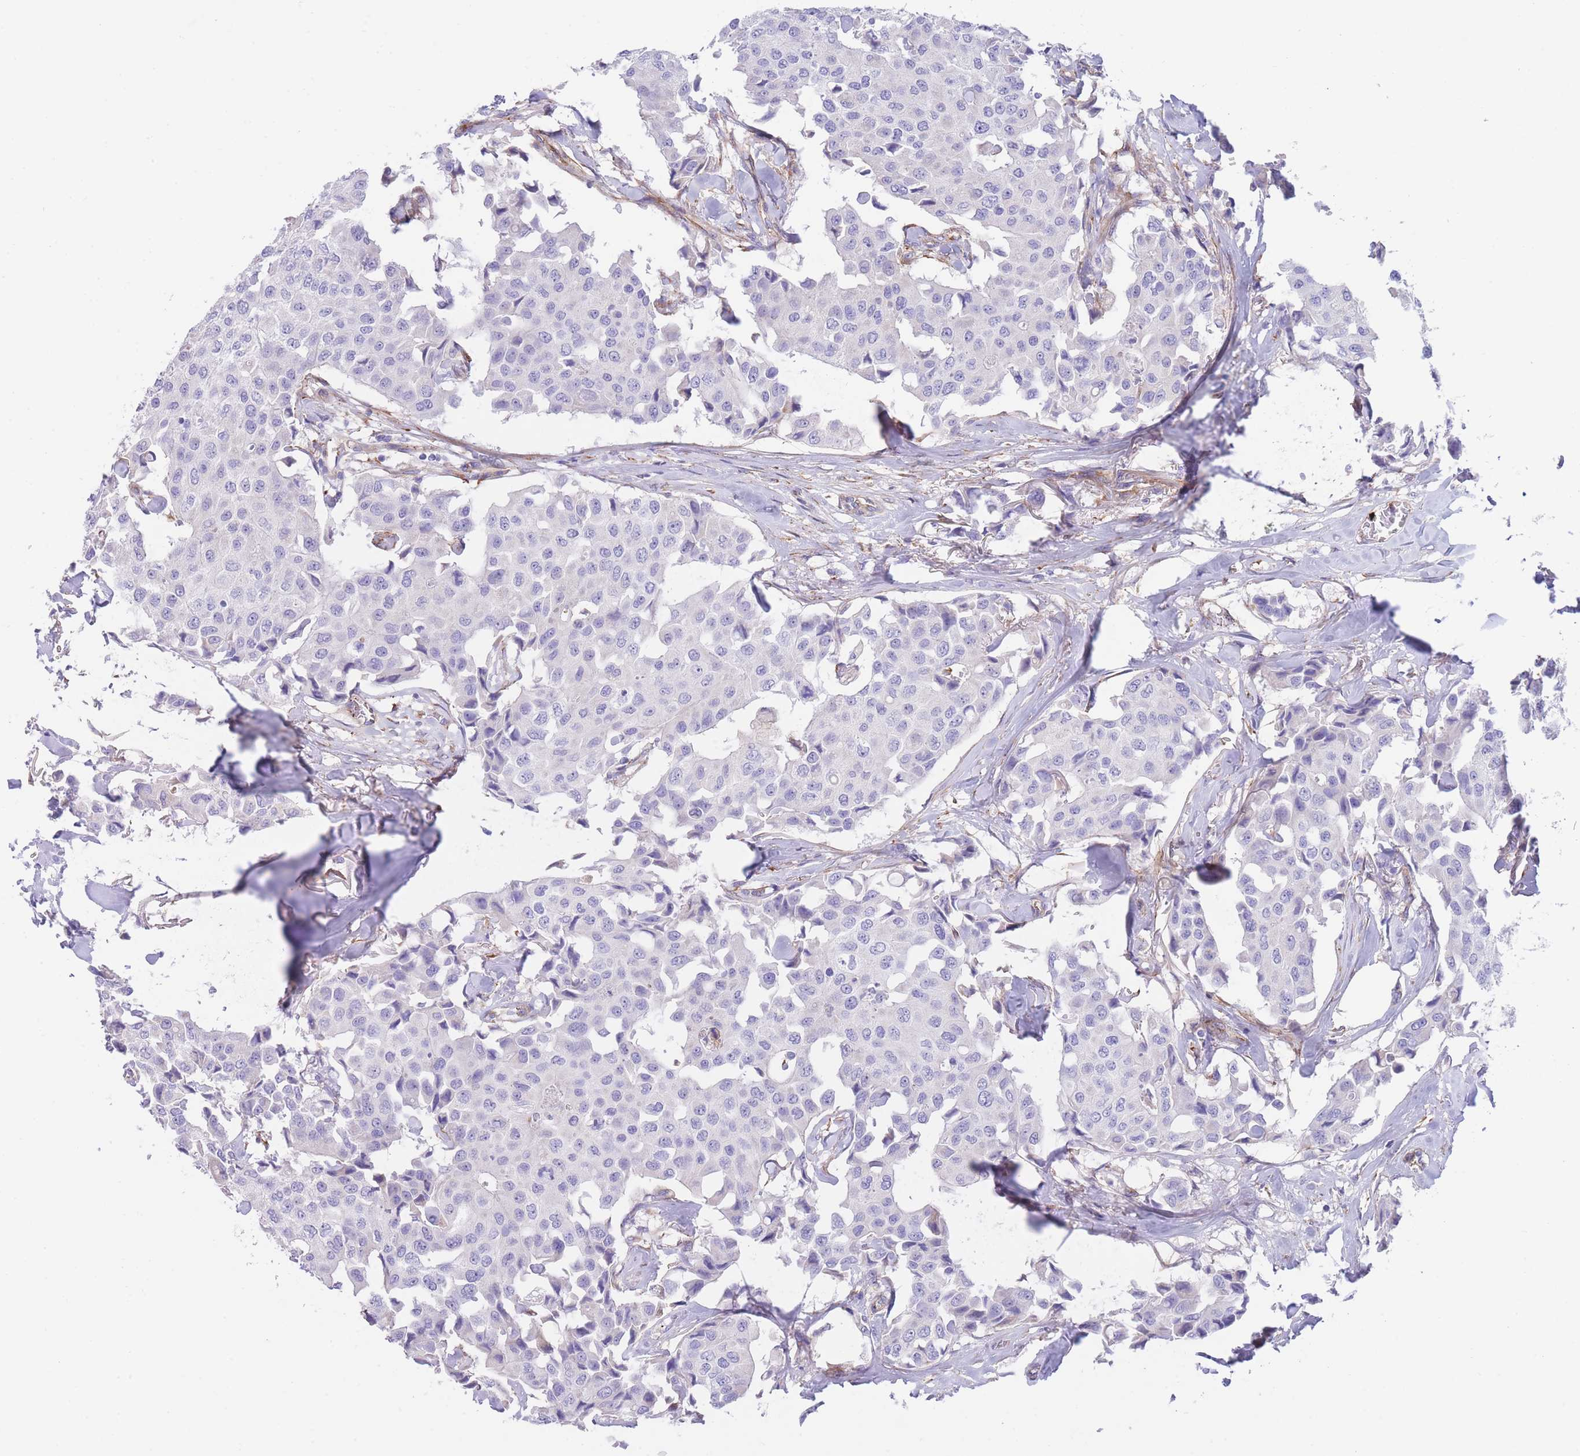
{"staining": {"intensity": "negative", "quantity": "none", "location": "none"}, "tissue": "breast cancer", "cell_type": "Tumor cells", "image_type": "cancer", "snomed": [{"axis": "morphology", "description": "Duct carcinoma"}, {"axis": "topography", "description": "Breast"}], "caption": "An IHC histopathology image of infiltrating ductal carcinoma (breast) is shown. There is no staining in tumor cells of infiltrating ductal carcinoma (breast).", "gene": "DET1", "patient": {"sex": "female", "age": 80}}